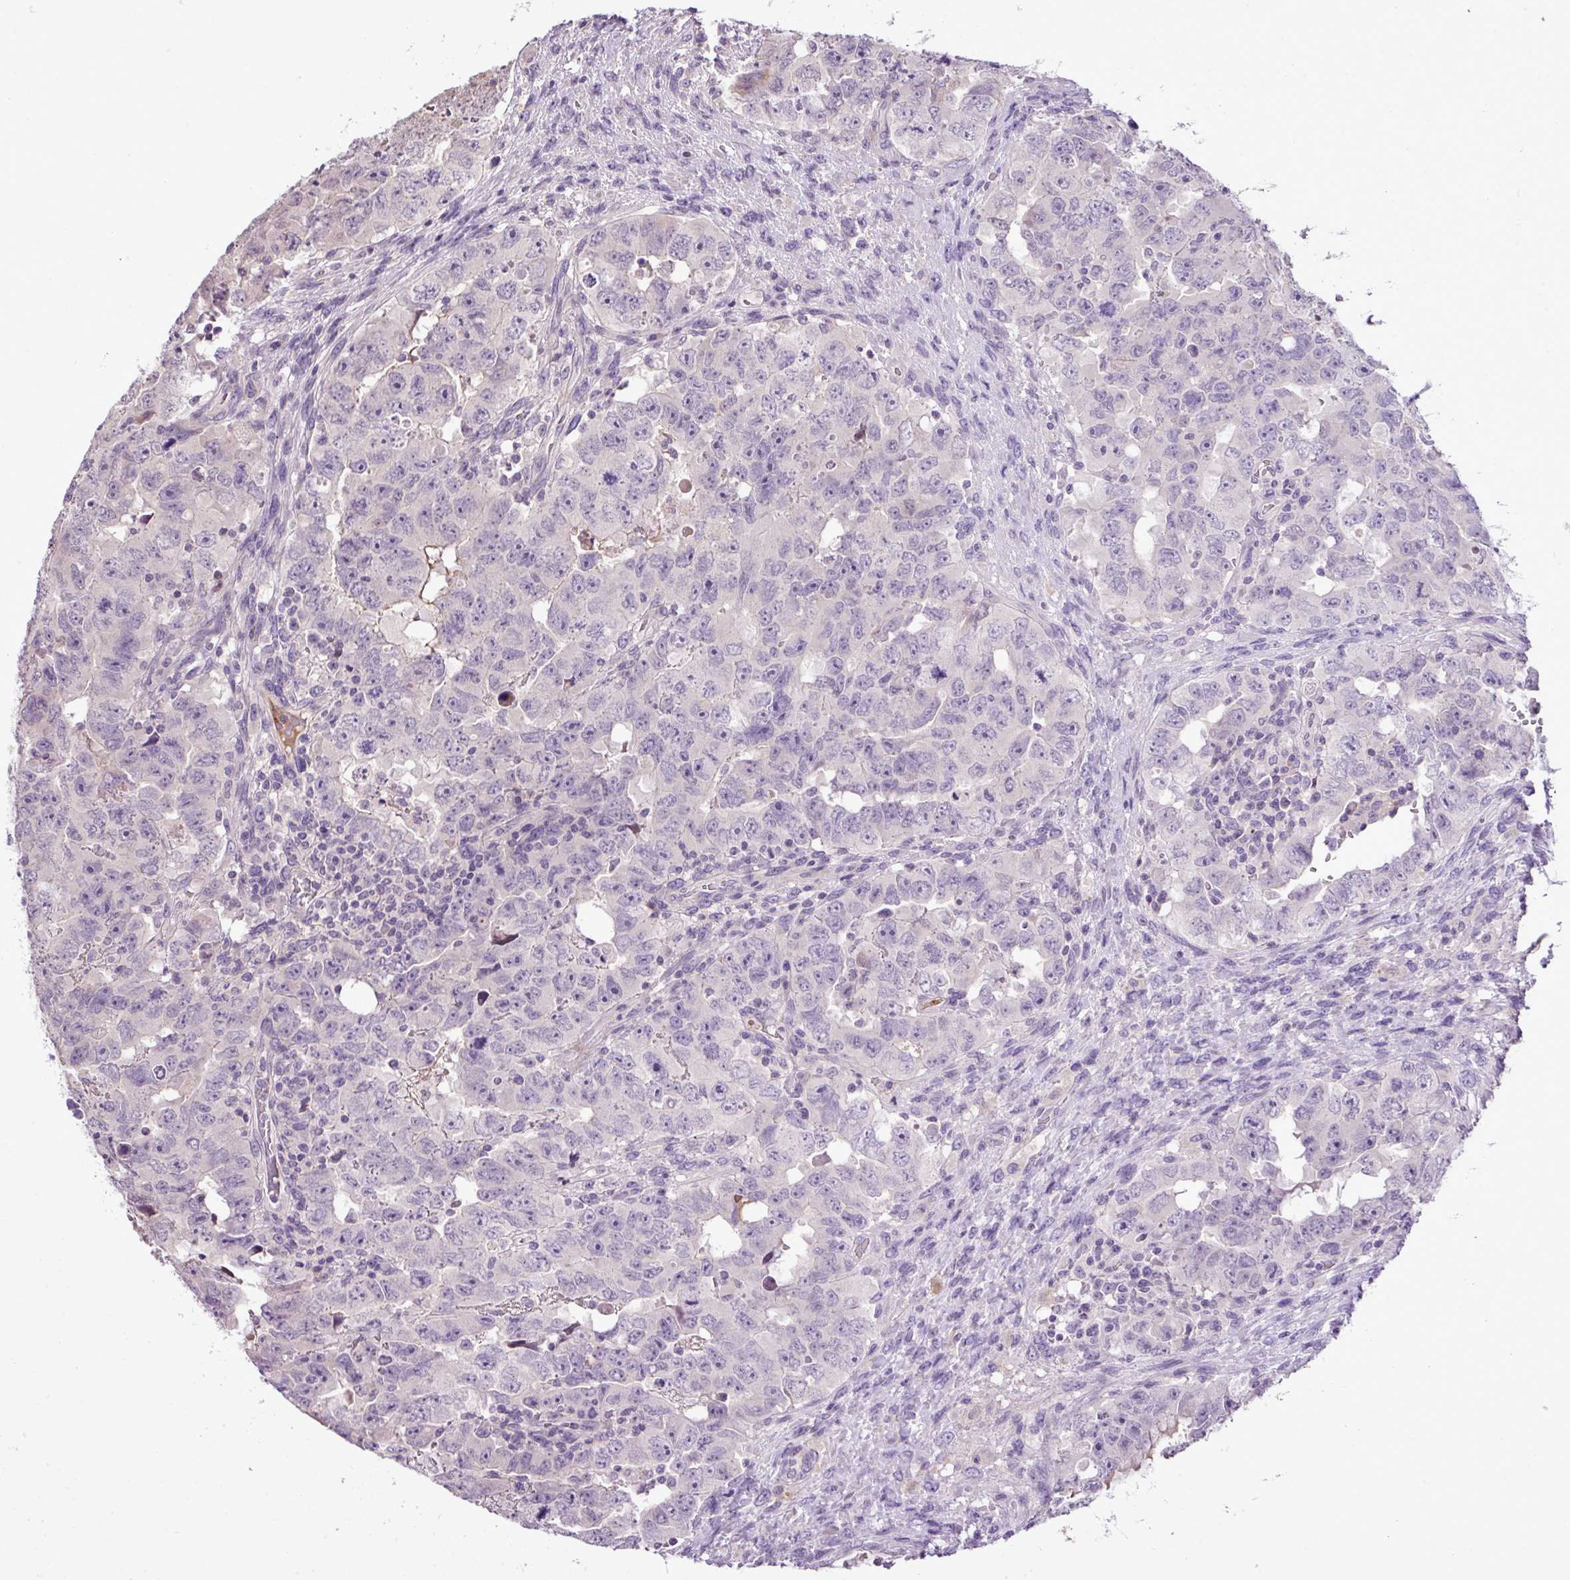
{"staining": {"intensity": "negative", "quantity": "none", "location": "none"}, "tissue": "testis cancer", "cell_type": "Tumor cells", "image_type": "cancer", "snomed": [{"axis": "morphology", "description": "Carcinoma, Embryonal, NOS"}, {"axis": "topography", "description": "Testis"}], "caption": "The immunohistochemistry (IHC) micrograph has no significant staining in tumor cells of embryonal carcinoma (testis) tissue.", "gene": "DNAJB13", "patient": {"sex": "male", "age": 24}}